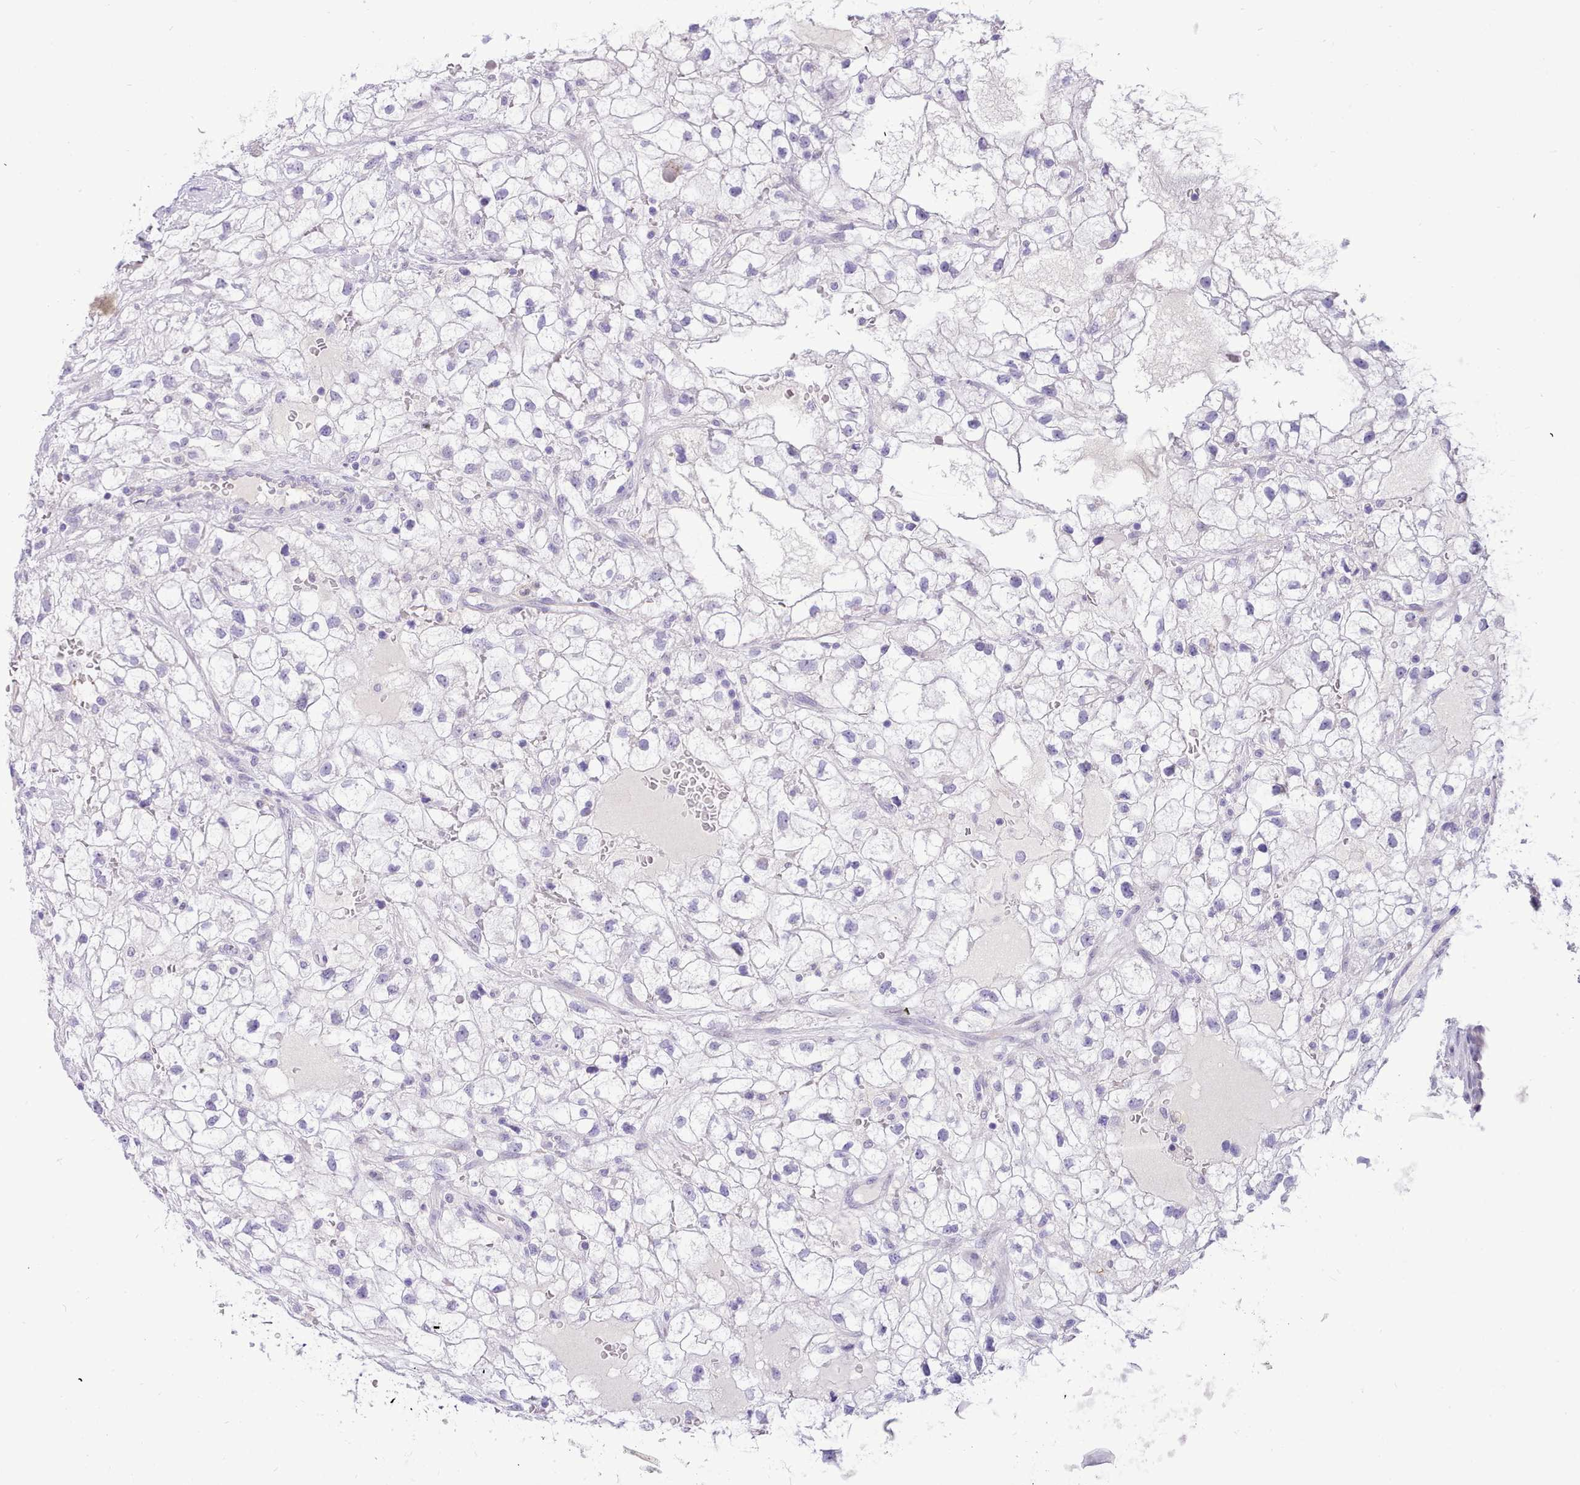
{"staining": {"intensity": "negative", "quantity": "none", "location": "none"}, "tissue": "renal cancer", "cell_type": "Tumor cells", "image_type": "cancer", "snomed": [{"axis": "morphology", "description": "Adenocarcinoma, NOS"}, {"axis": "topography", "description": "Kidney"}], "caption": "An immunohistochemistry histopathology image of adenocarcinoma (renal) is shown. There is no staining in tumor cells of adenocarcinoma (renal).", "gene": "LRRC37A", "patient": {"sex": "male", "age": 59}}